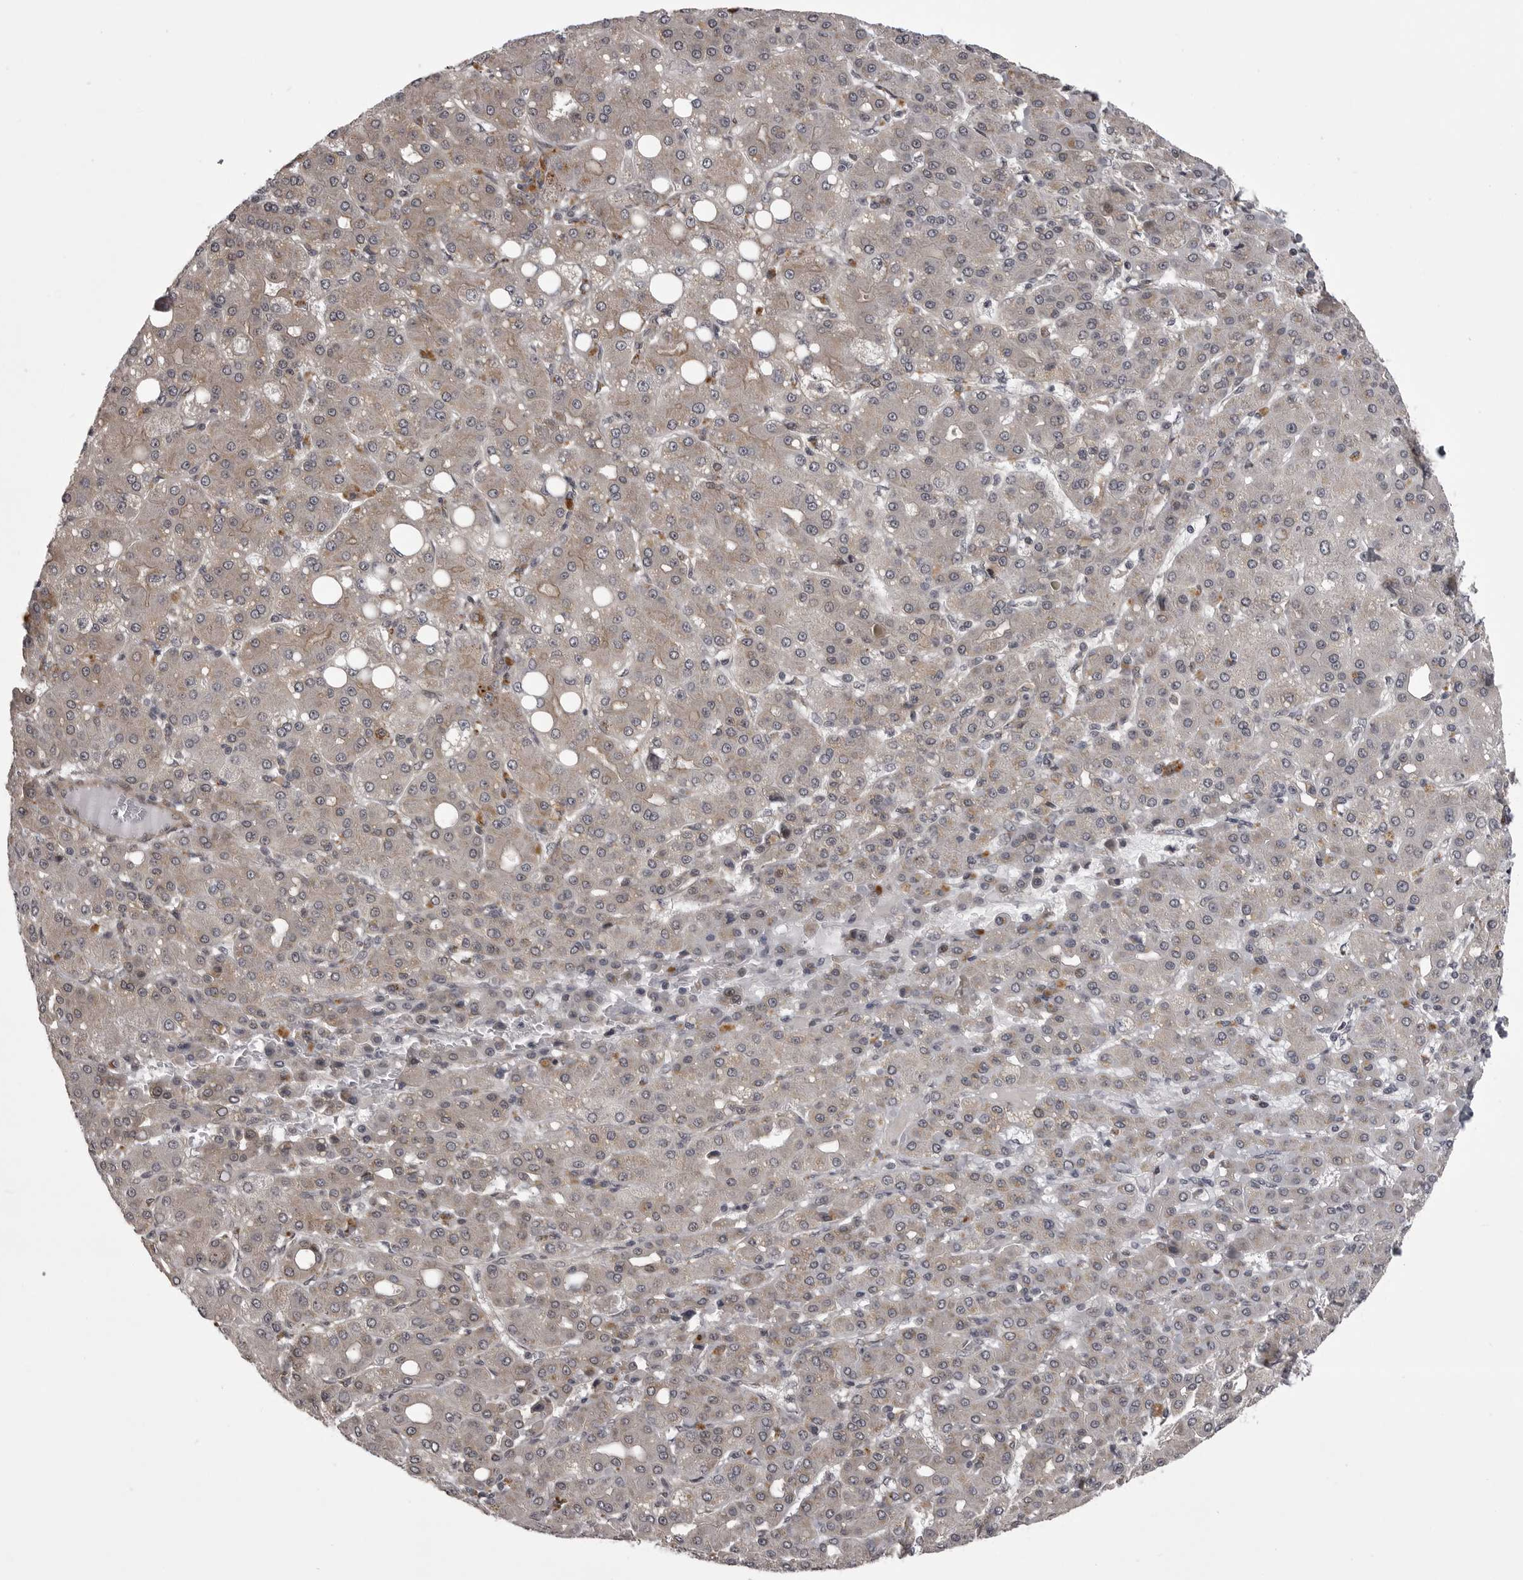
{"staining": {"intensity": "weak", "quantity": ">75%", "location": "cytoplasmic/membranous"}, "tissue": "liver cancer", "cell_type": "Tumor cells", "image_type": "cancer", "snomed": [{"axis": "morphology", "description": "Carcinoma, Hepatocellular, NOS"}, {"axis": "topography", "description": "Liver"}], "caption": "DAB (3,3'-diaminobenzidine) immunohistochemical staining of human hepatocellular carcinoma (liver) exhibits weak cytoplasmic/membranous protein positivity in about >75% of tumor cells.", "gene": "SNX16", "patient": {"sex": "male", "age": 65}}